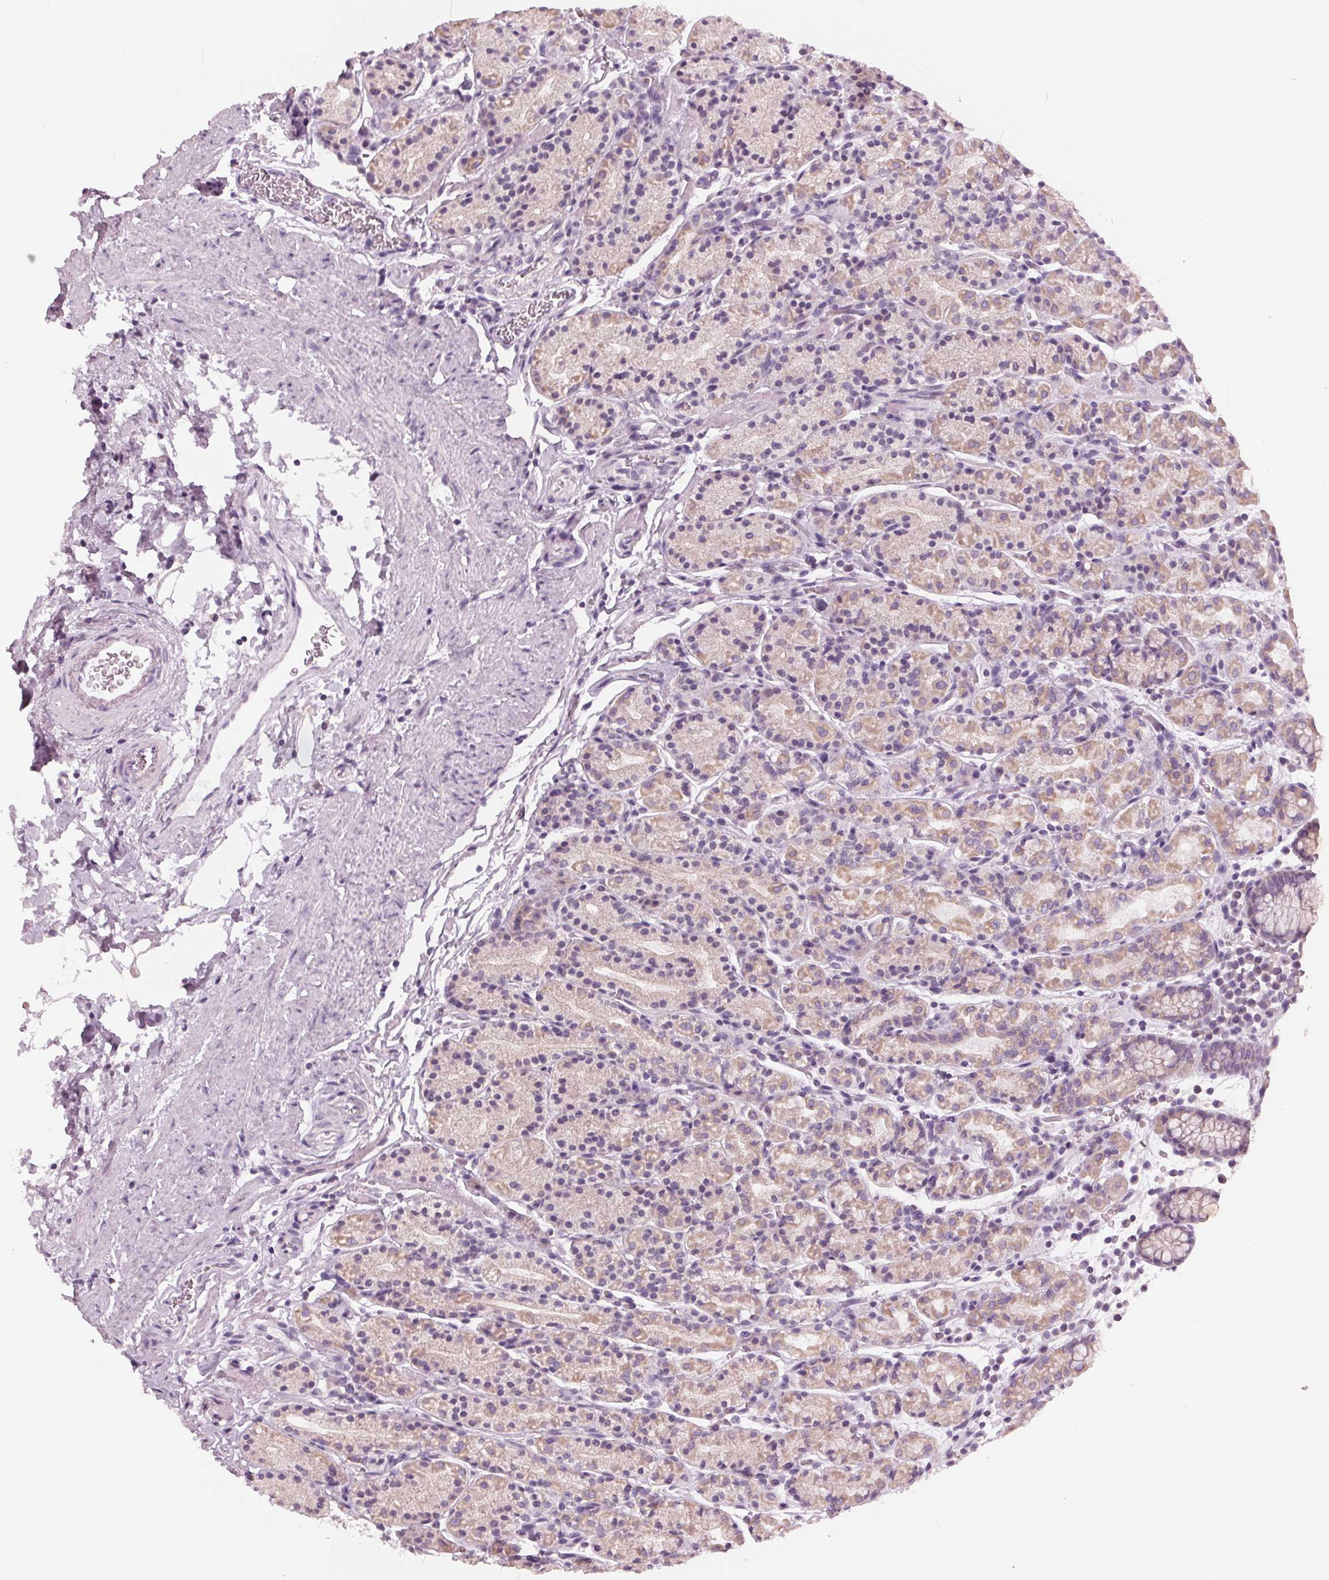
{"staining": {"intensity": "weak", "quantity": "25%-75%", "location": "cytoplasmic/membranous"}, "tissue": "stomach", "cell_type": "Glandular cells", "image_type": "normal", "snomed": [{"axis": "morphology", "description": "Normal tissue, NOS"}, {"axis": "topography", "description": "Stomach, upper"}, {"axis": "topography", "description": "Stomach"}], "caption": "This photomicrograph reveals immunohistochemistry (IHC) staining of unremarkable human stomach, with low weak cytoplasmic/membranous positivity in about 25%-75% of glandular cells.", "gene": "SAMD4A", "patient": {"sex": "male", "age": 62}}